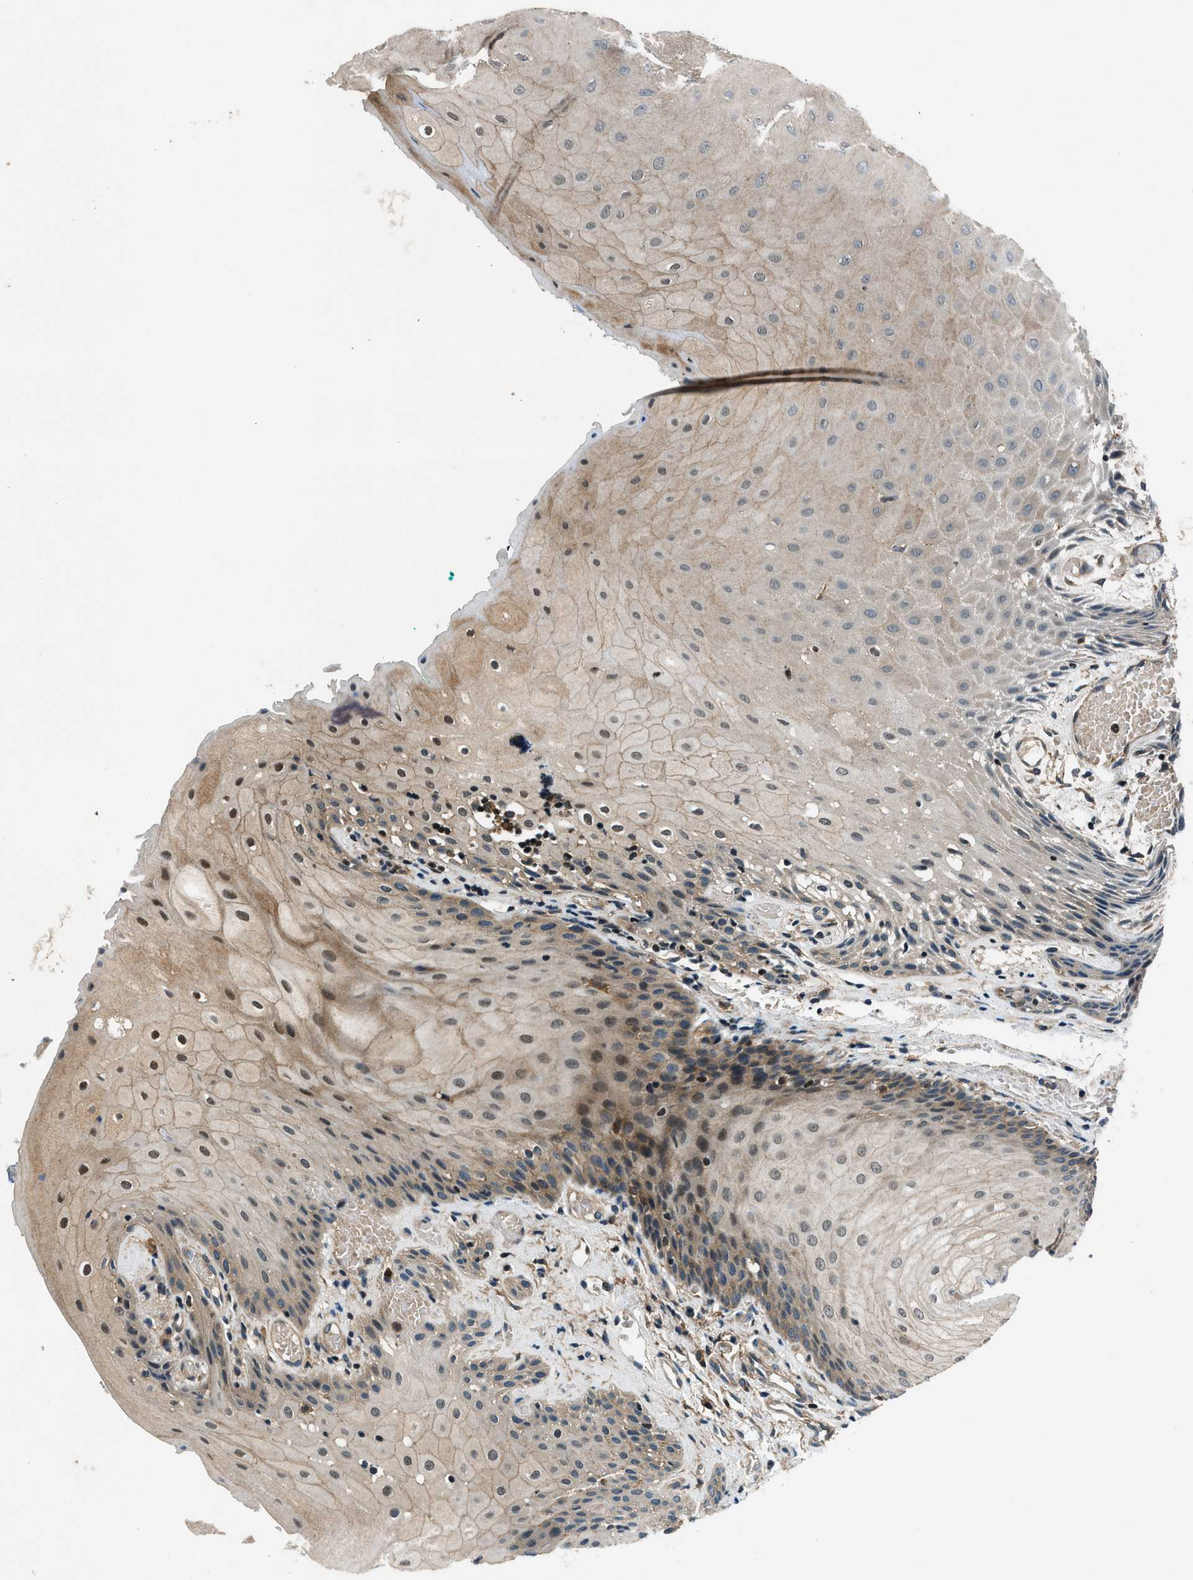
{"staining": {"intensity": "moderate", "quantity": "<25%", "location": "cytoplasmic/membranous,nuclear"}, "tissue": "oral mucosa", "cell_type": "Squamous epithelial cells", "image_type": "normal", "snomed": [{"axis": "morphology", "description": "Normal tissue, NOS"}, {"axis": "morphology", "description": "Squamous cell carcinoma, NOS"}, {"axis": "topography", "description": "Oral tissue"}, {"axis": "topography", "description": "Salivary gland"}, {"axis": "topography", "description": "Head-Neck"}], "caption": "Immunohistochemical staining of unremarkable oral mucosa exhibits <25% levels of moderate cytoplasmic/membranous,nuclear protein expression in approximately <25% of squamous epithelial cells.", "gene": "ARHGEF11", "patient": {"sex": "female", "age": 62}}